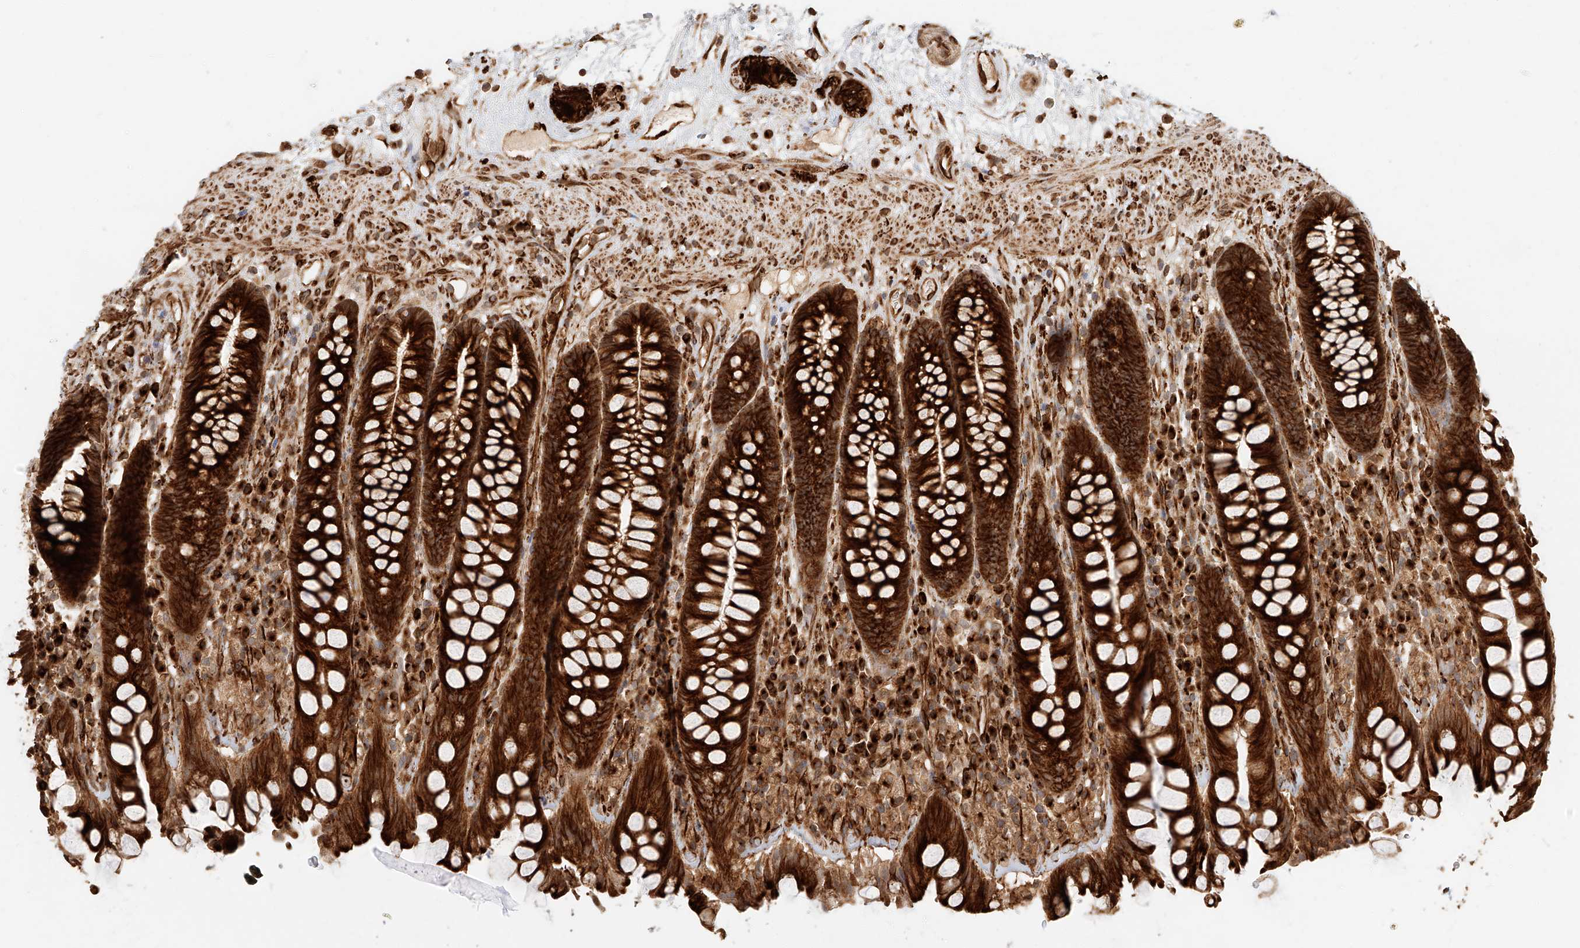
{"staining": {"intensity": "strong", "quantity": ">75%", "location": "cytoplasmic/membranous"}, "tissue": "rectum", "cell_type": "Glandular cells", "image_type": "normal", "snomed": [{"axis": "morphology", "description": "Normal tissue, NOS"}, {"axis": "topography", "description": "Rectum"}], "caption": "This image displays IHC staining of unremarkable rectum, with high strong cytoplasmic/membranous positivity in about >75% of glandular cells.", "gene": "NAP1L1", "patient": {"sex": "male", "age": 64}}